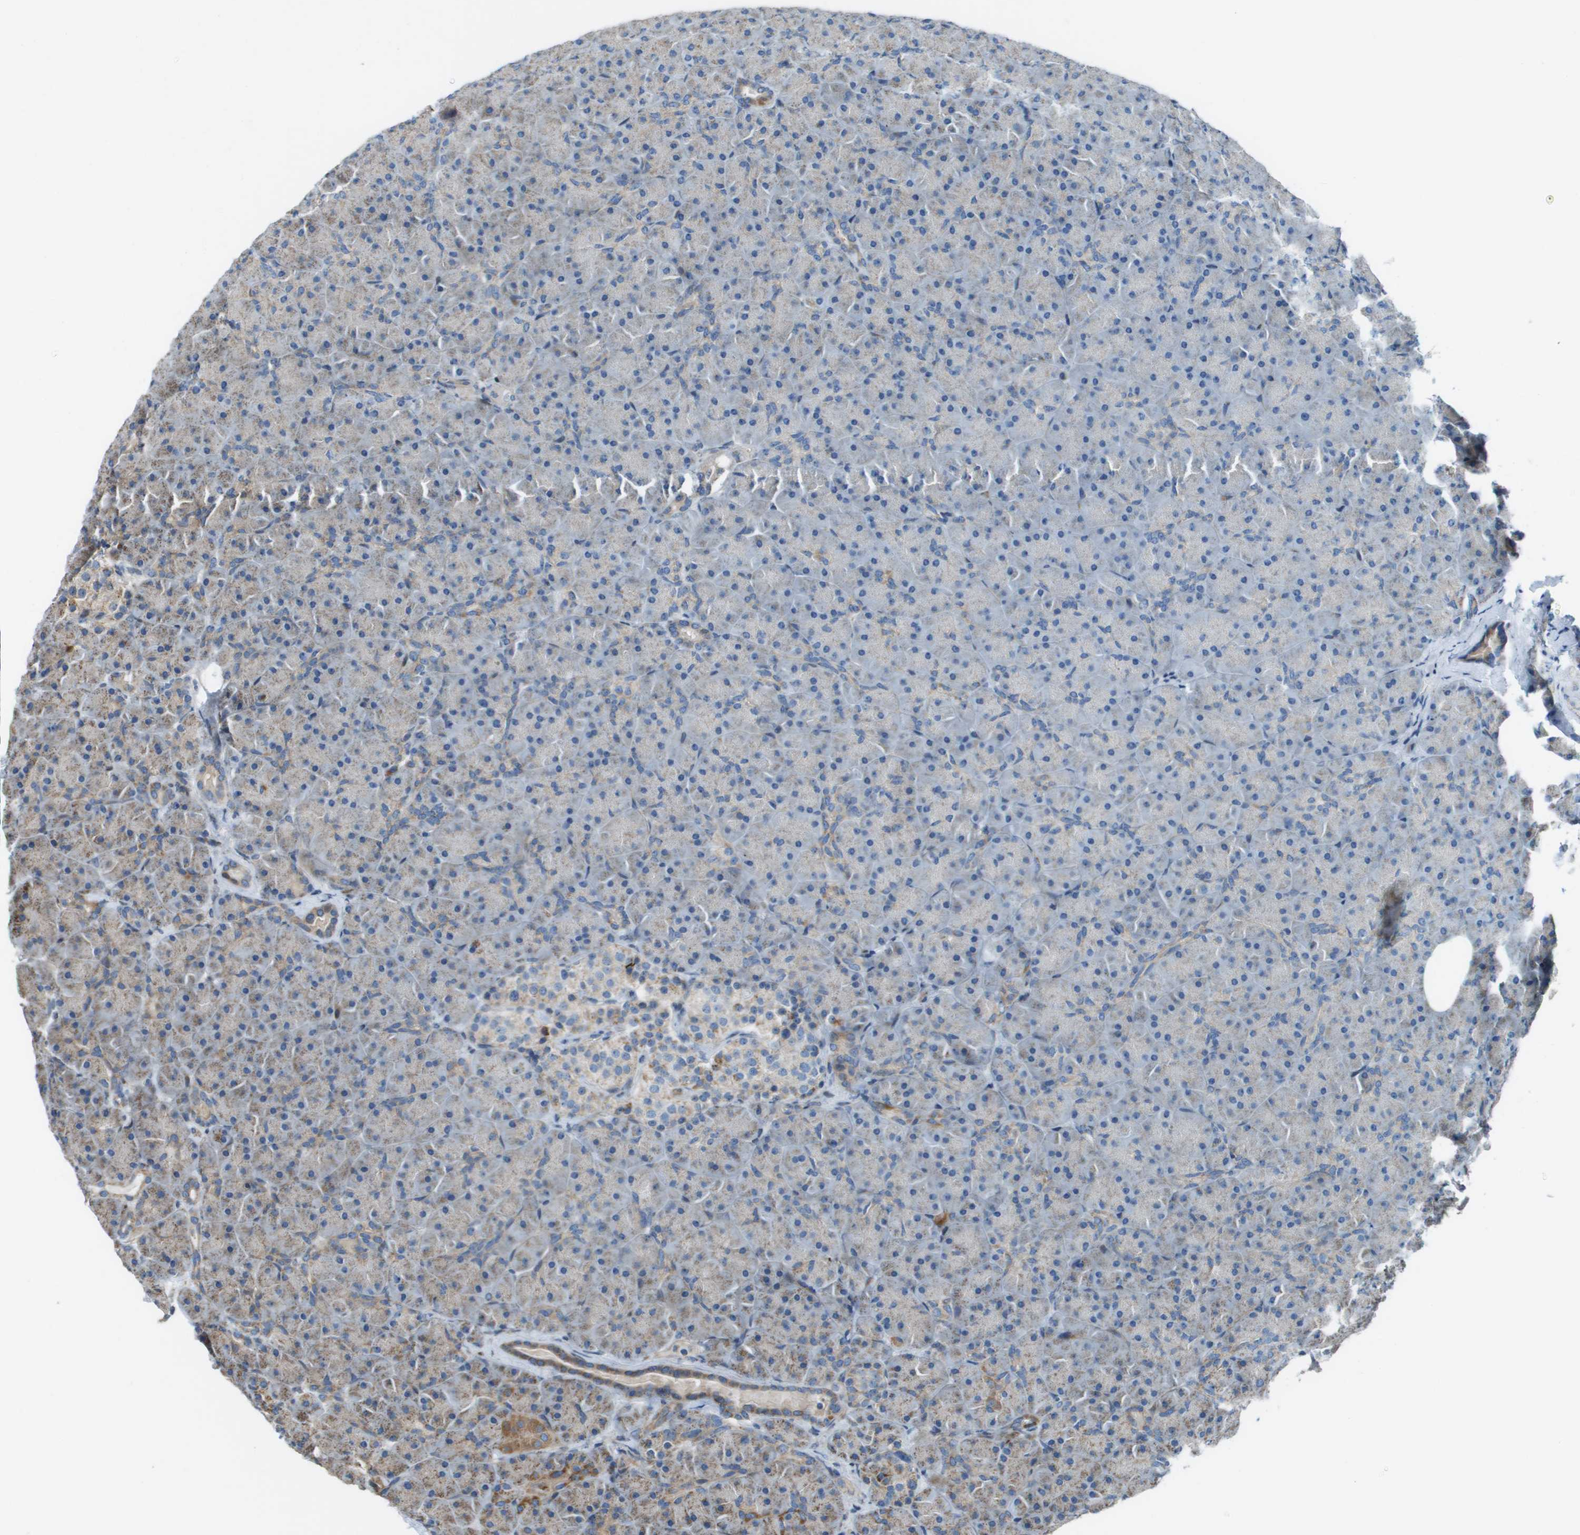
{"staining": {"intensity": "moderate", "quantity": "25%-75%", "location": "cytoplasmic/membranous"}, "tissue": "pancreas", "cell_type": "Exocrine glandular cells", "image_type": "normal", "snomed": [{"axis": "morphology", "description": "Normal tissue, NOS"}, {"axis": "topography", "description": "Pancreas"}], "caption": "Immunohistochemistry (IHC) of unremarkable human pancreas reveals medium levels of moderate cytoplasmic/membranous staining in approximately 25%-75% of exocrine glandular cells.", "gene": "MGAT3", "patient": {"sex": "male", "age": 66}}